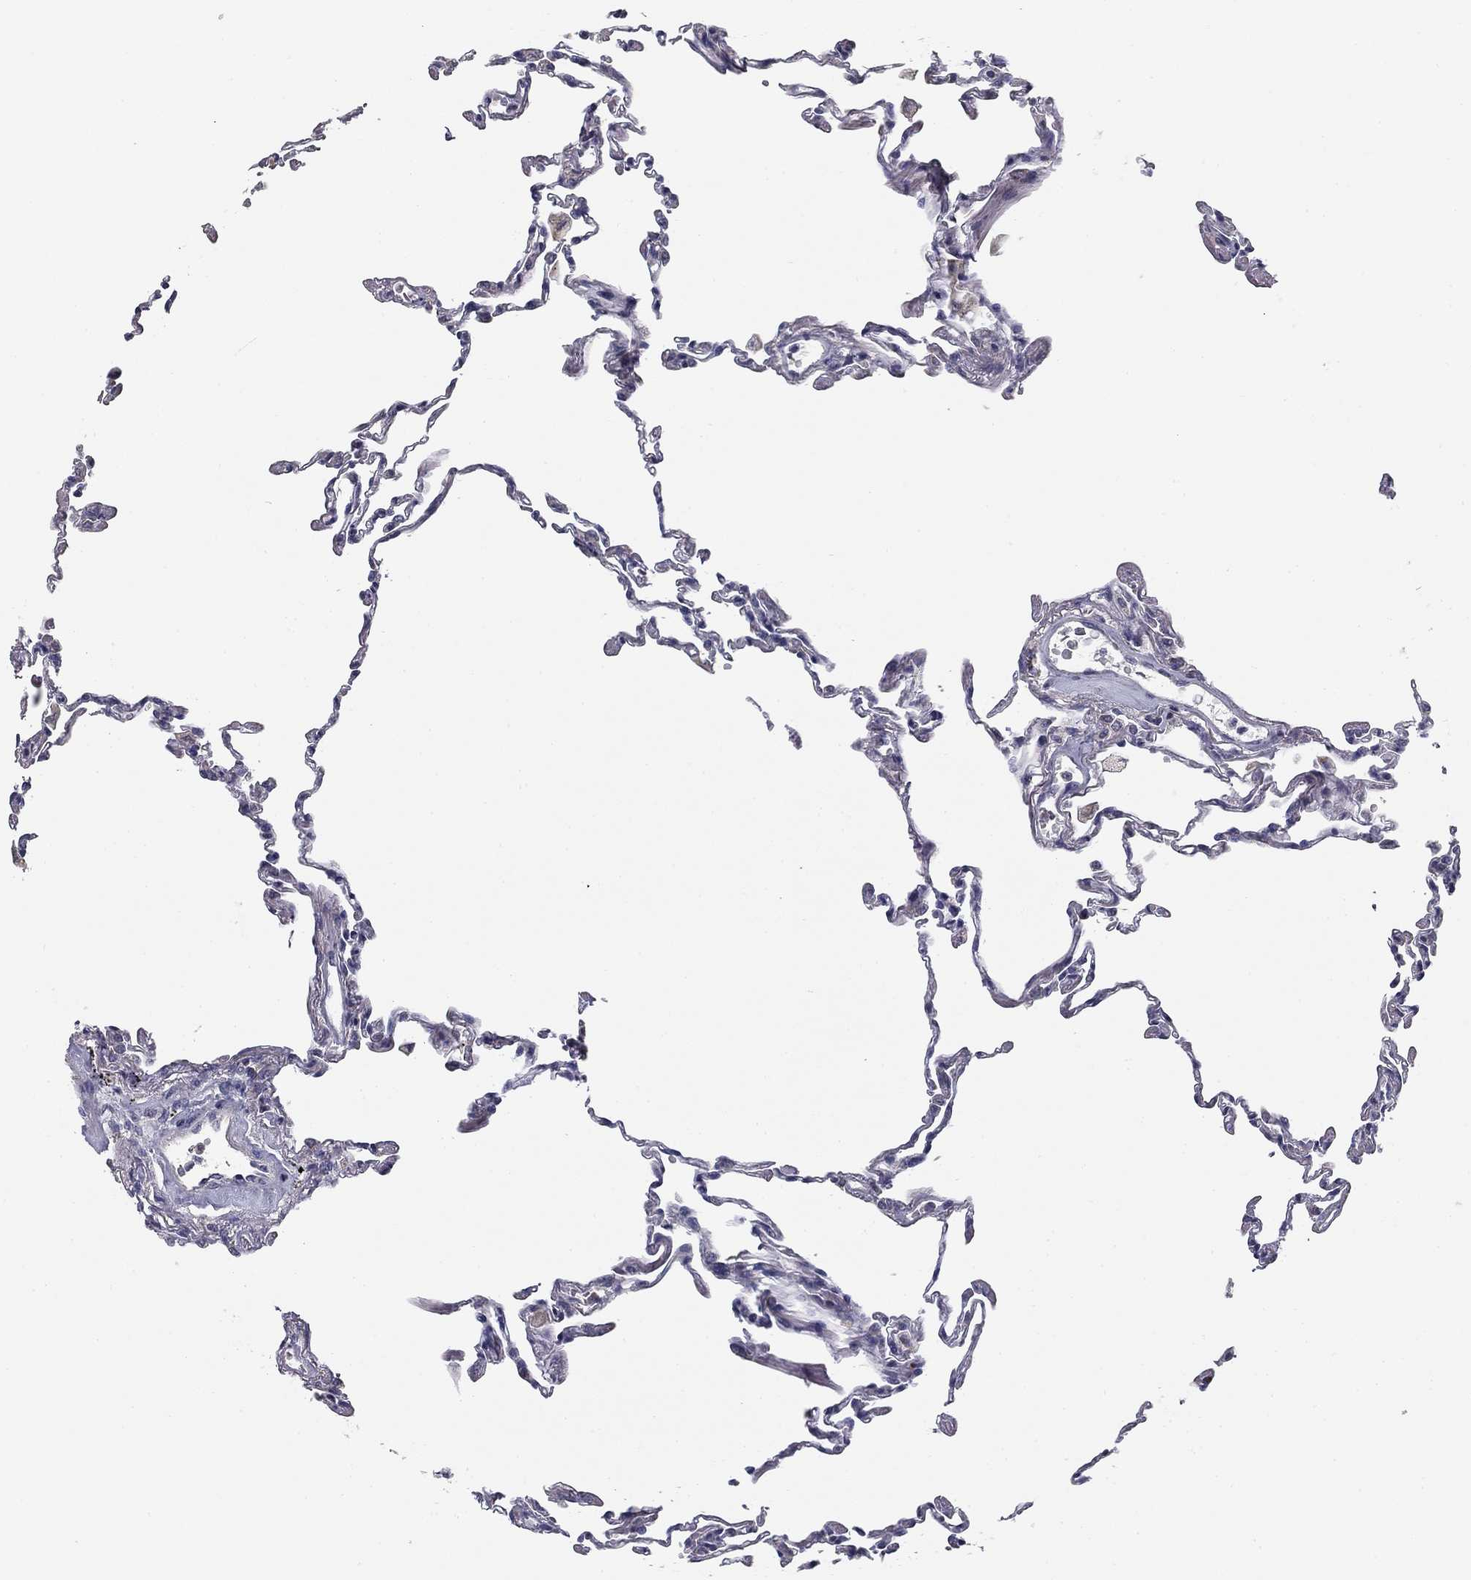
{"staining": {"intensity": "negative", "quantity": "none", "location": "none"}, "tissue": "lung", "cell_type": "Alveolar cells", "image_type": "normal", "snomed": [{"axis": "morphology", "description": "Normal tissue, NOS"}, {"axis": "topography", "description": "Lung"}], "caption": "A micrograph of human lung is negative for staining in alveolar cells.", "gene": "SLC2A9", "patient": {"sex": "female", "age": 57}}